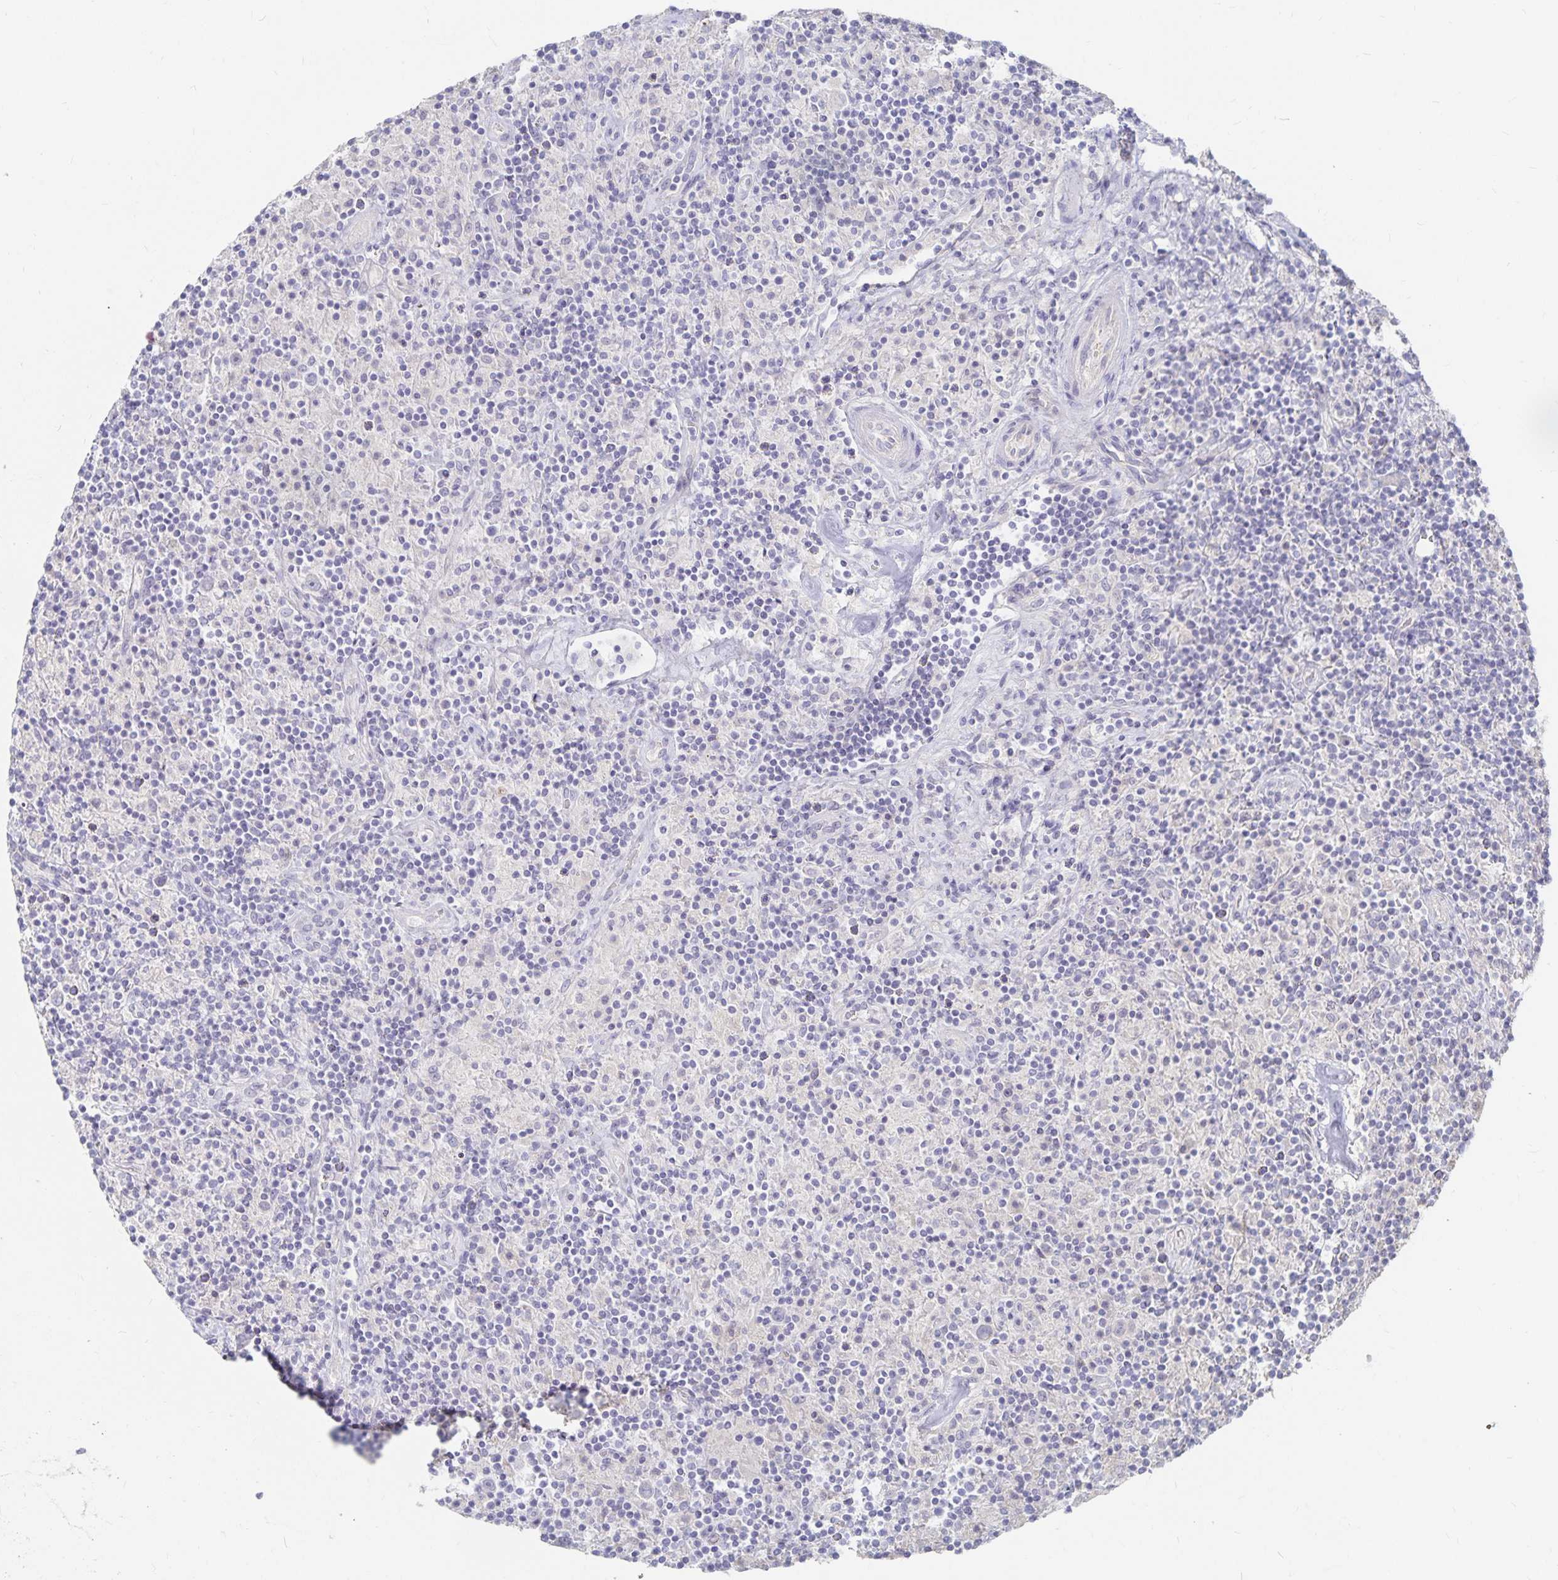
{"staining": {"intensity": "negative", "quantity": "none", "location": "none"}, "tissue": "lymphoma", "cell_type": "Tumor cells", "image_type": "cancer", "snomed": [{"axis": "morphology", "description": "Hodgkin's disease, NOS"}, {"axis": "topography", "description": "Lymph node"}], "caption": "A high-resolution photomicrograph shows IHC staining of lymphoma, which reveals no significant positivity in tumor cells.", "gene": "DNAH9", "patient": {"sex": "male", "age": 70}}